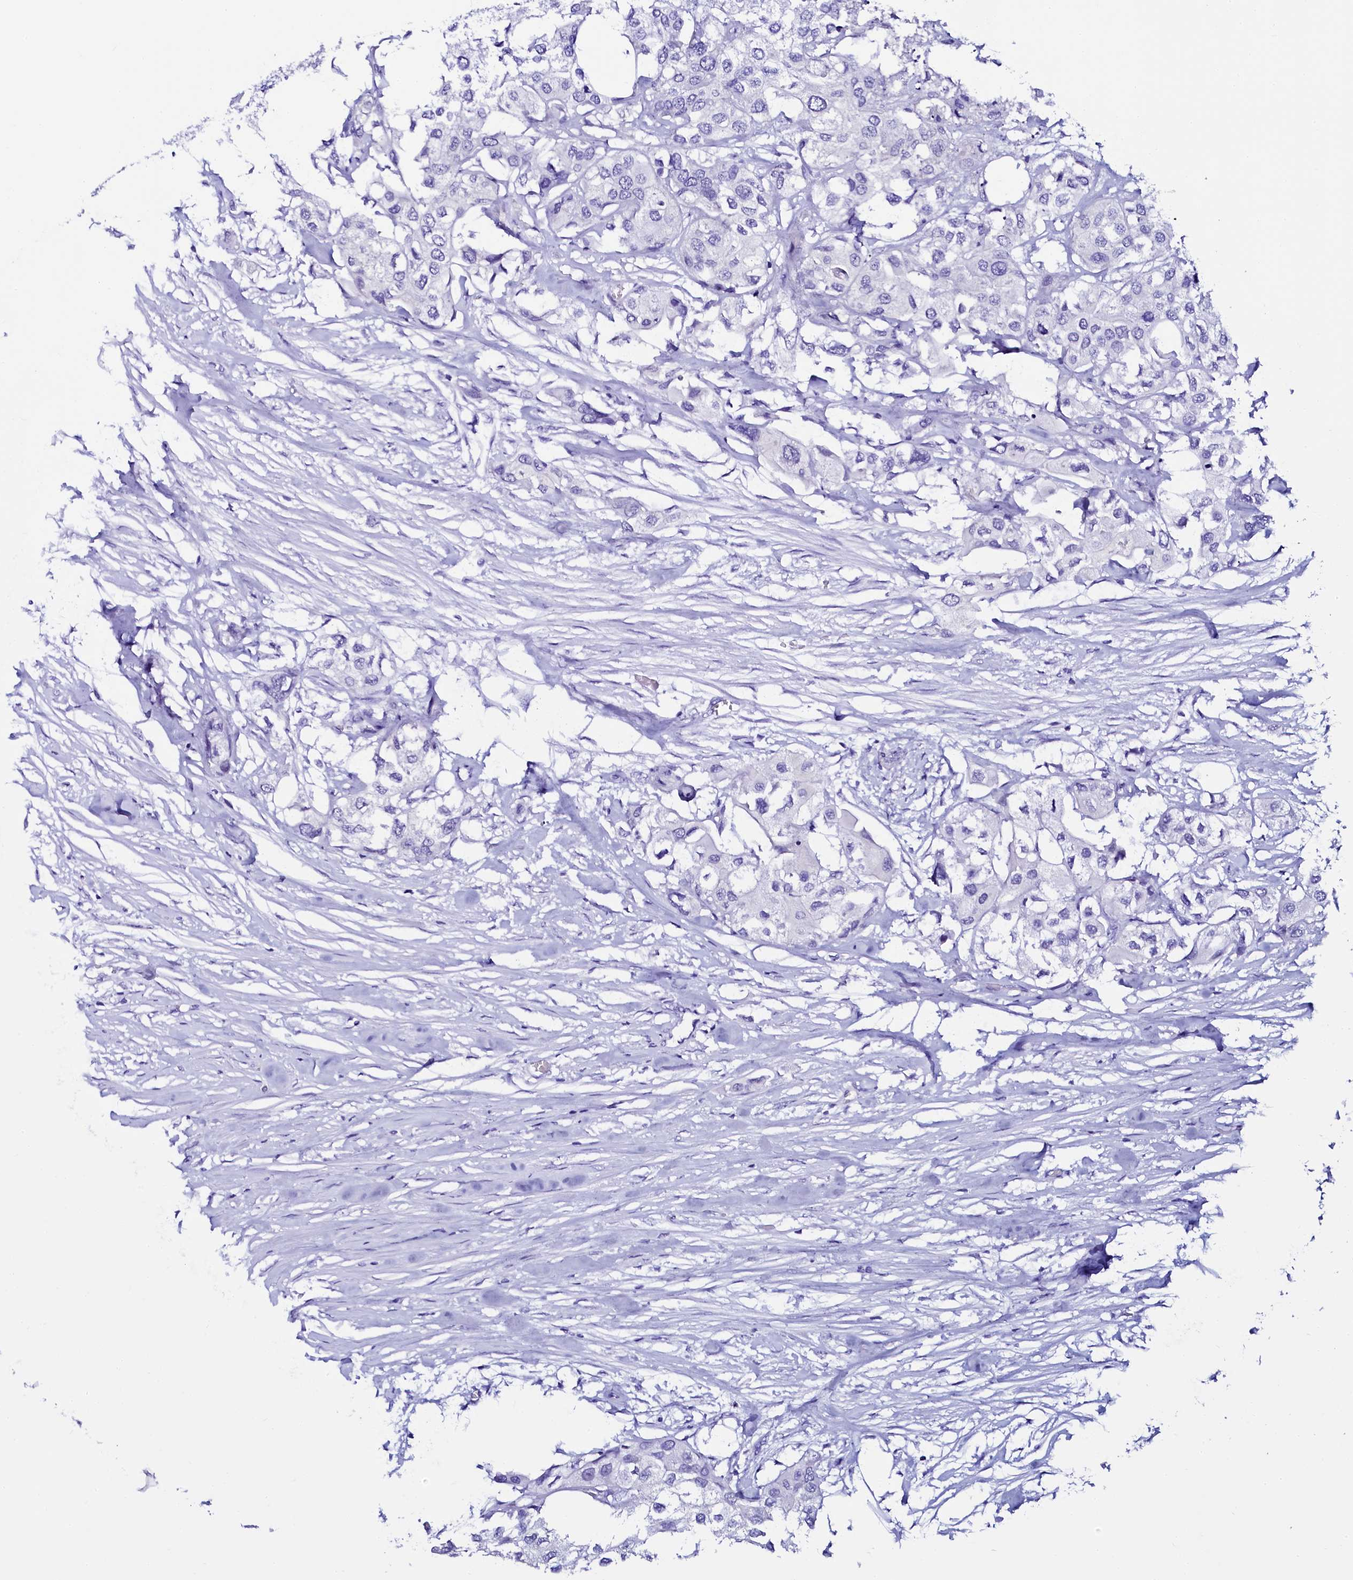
{"staining": {"intensity": "negative", "quantity": "none", "location": "none"}, "tissue": "urothelial cancer", "cell_type": "Tumor cells", "image_type": "cancer", "snomed": [{"axis": "morphology", "description": "Urothelial carcinoma, High grade"}, {"axis": "topography", "description": "Urinary bladder"}], "caption": "Immunohistochemistry of human urothelial cancer displays no expression in tumor cells.", "gene": "SORD", "patient": {"sex": "male", "age": 64}}